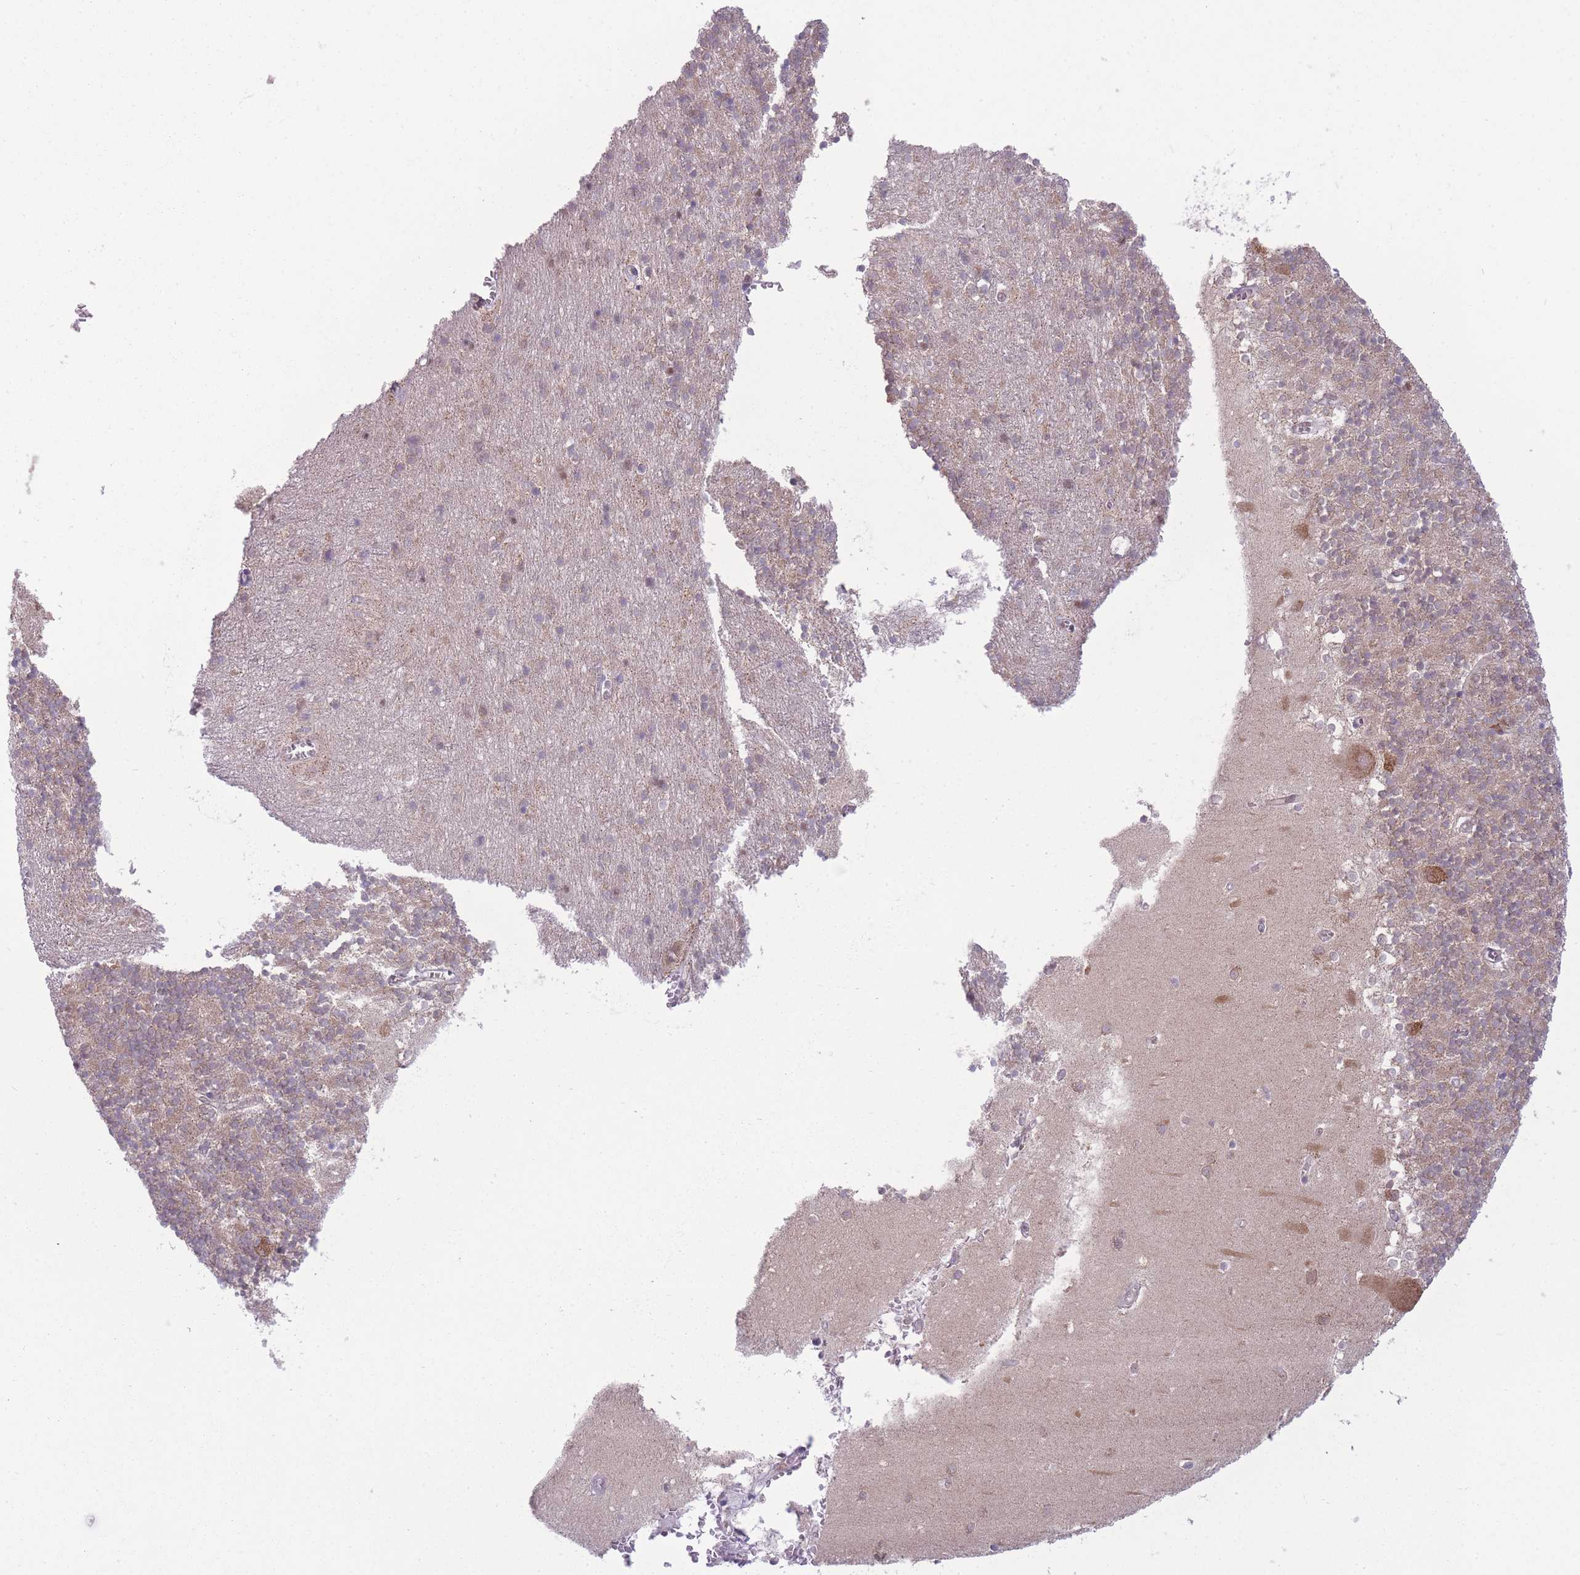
{"staining": {"intensity": "weak", "quantity": "25%-75%", "location": "cytoplasmic/membranous"}, "tissue": "cerebellum", "cell_type": "Cells in granular layer", "image_type": "normal", "snomed": [{"axis": "morphology", "description": "Normal tissue, NOS"}, {"axis": "topography", "description": "Cerebellum"}], "caption": "A photomicrograph of cerebellum stained for a protein demonstrates weak cytoplasmic/membranous brown staining in cells in granular layer.", "gene": "CCT6A", "patient": {"sex": "male", "age": 54}}